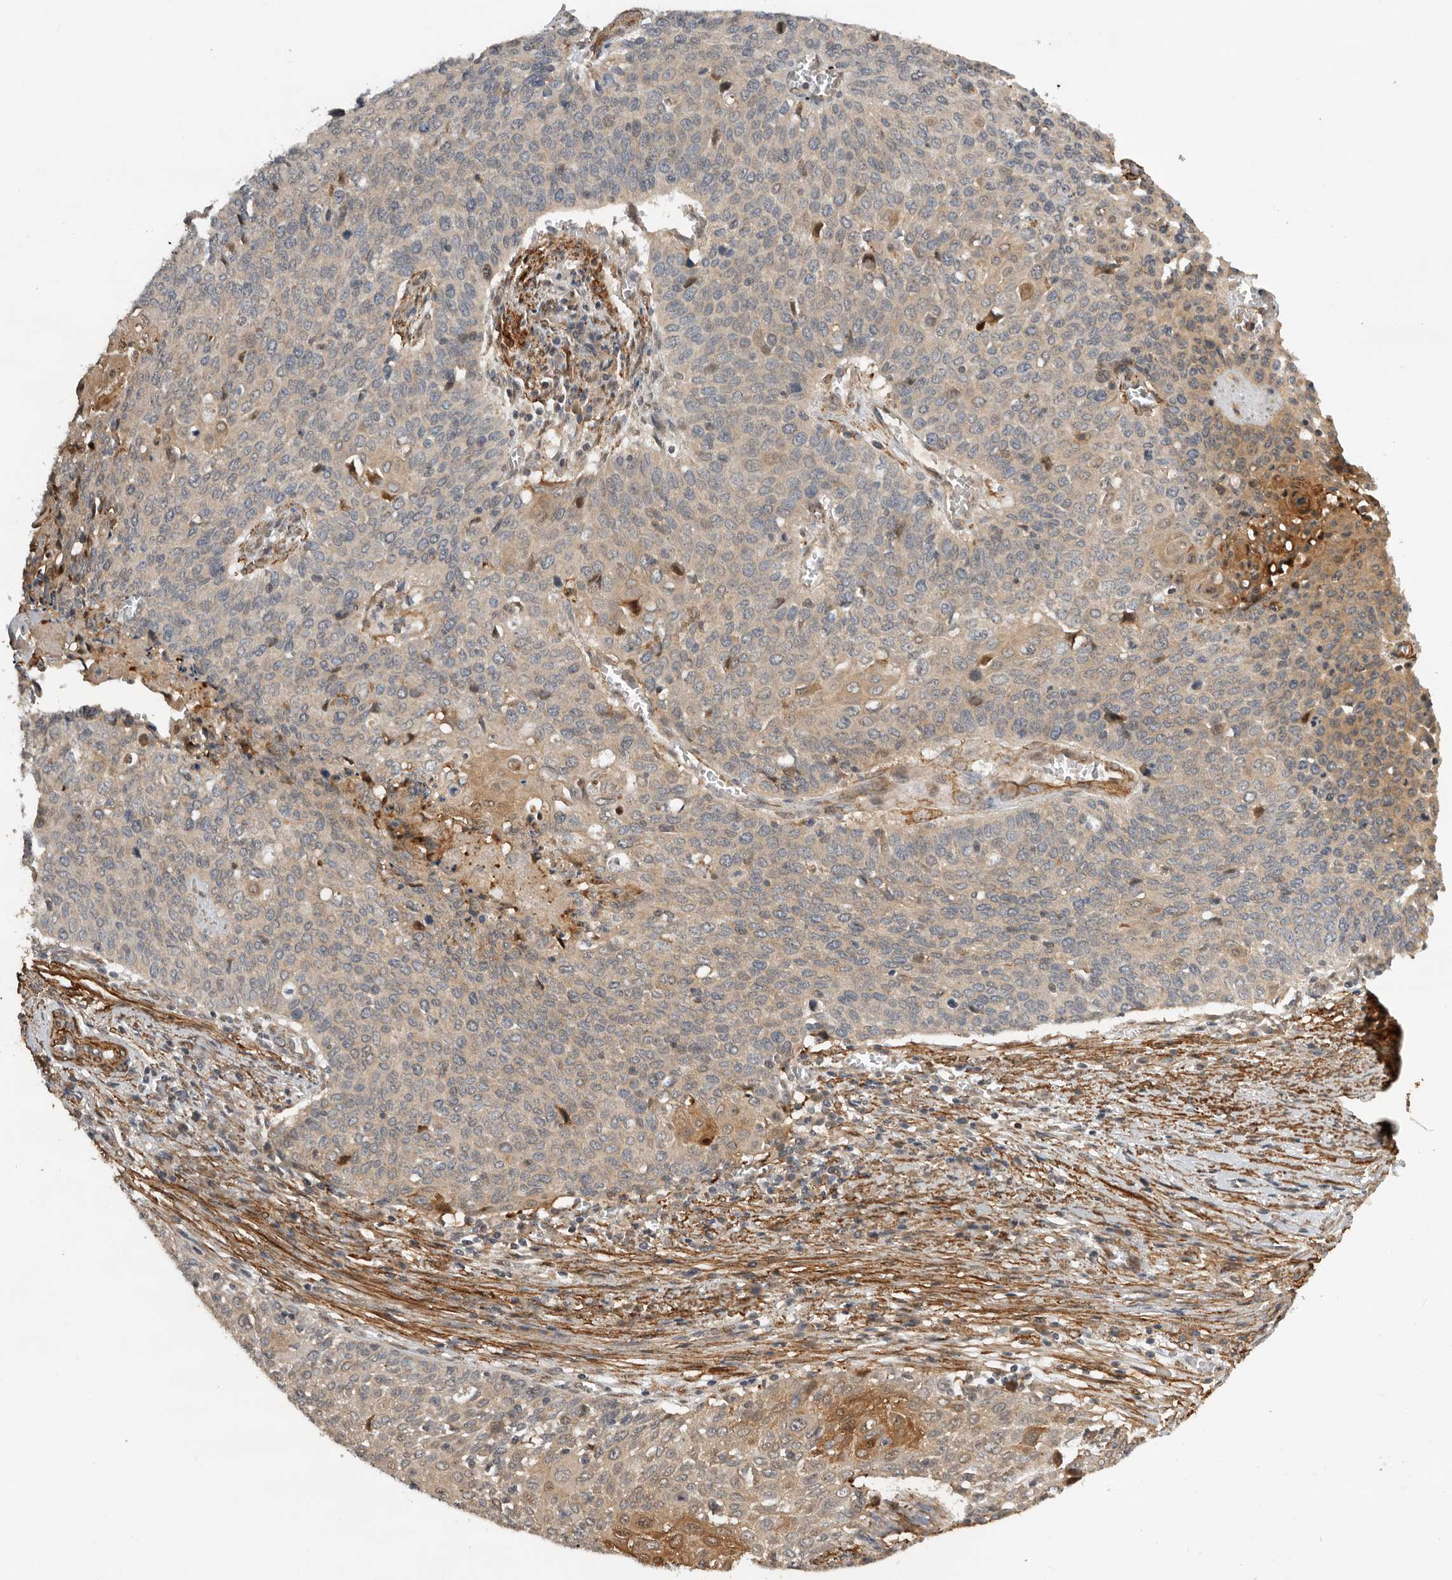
{"staining": {"intensity": "weak", "quantity": "<25%", "location": "cytoplasmic/membranous"}, "tissue": "cervical cancer", "cell_type": "Tumor cells", "image_type": "cancer", "snomed": [{"axis": "morphology", "description": "Squamous cell carcinoma, NOS"}, {"axis": "topography", "description": "Cervix"}], "caption": "Human squamous cell carcinoma (cervical) stained for a protein using IHC reveals no positivity in tumor cells.", "gene": "RNF157", "patient": {"sex": "female", "age": 39}}